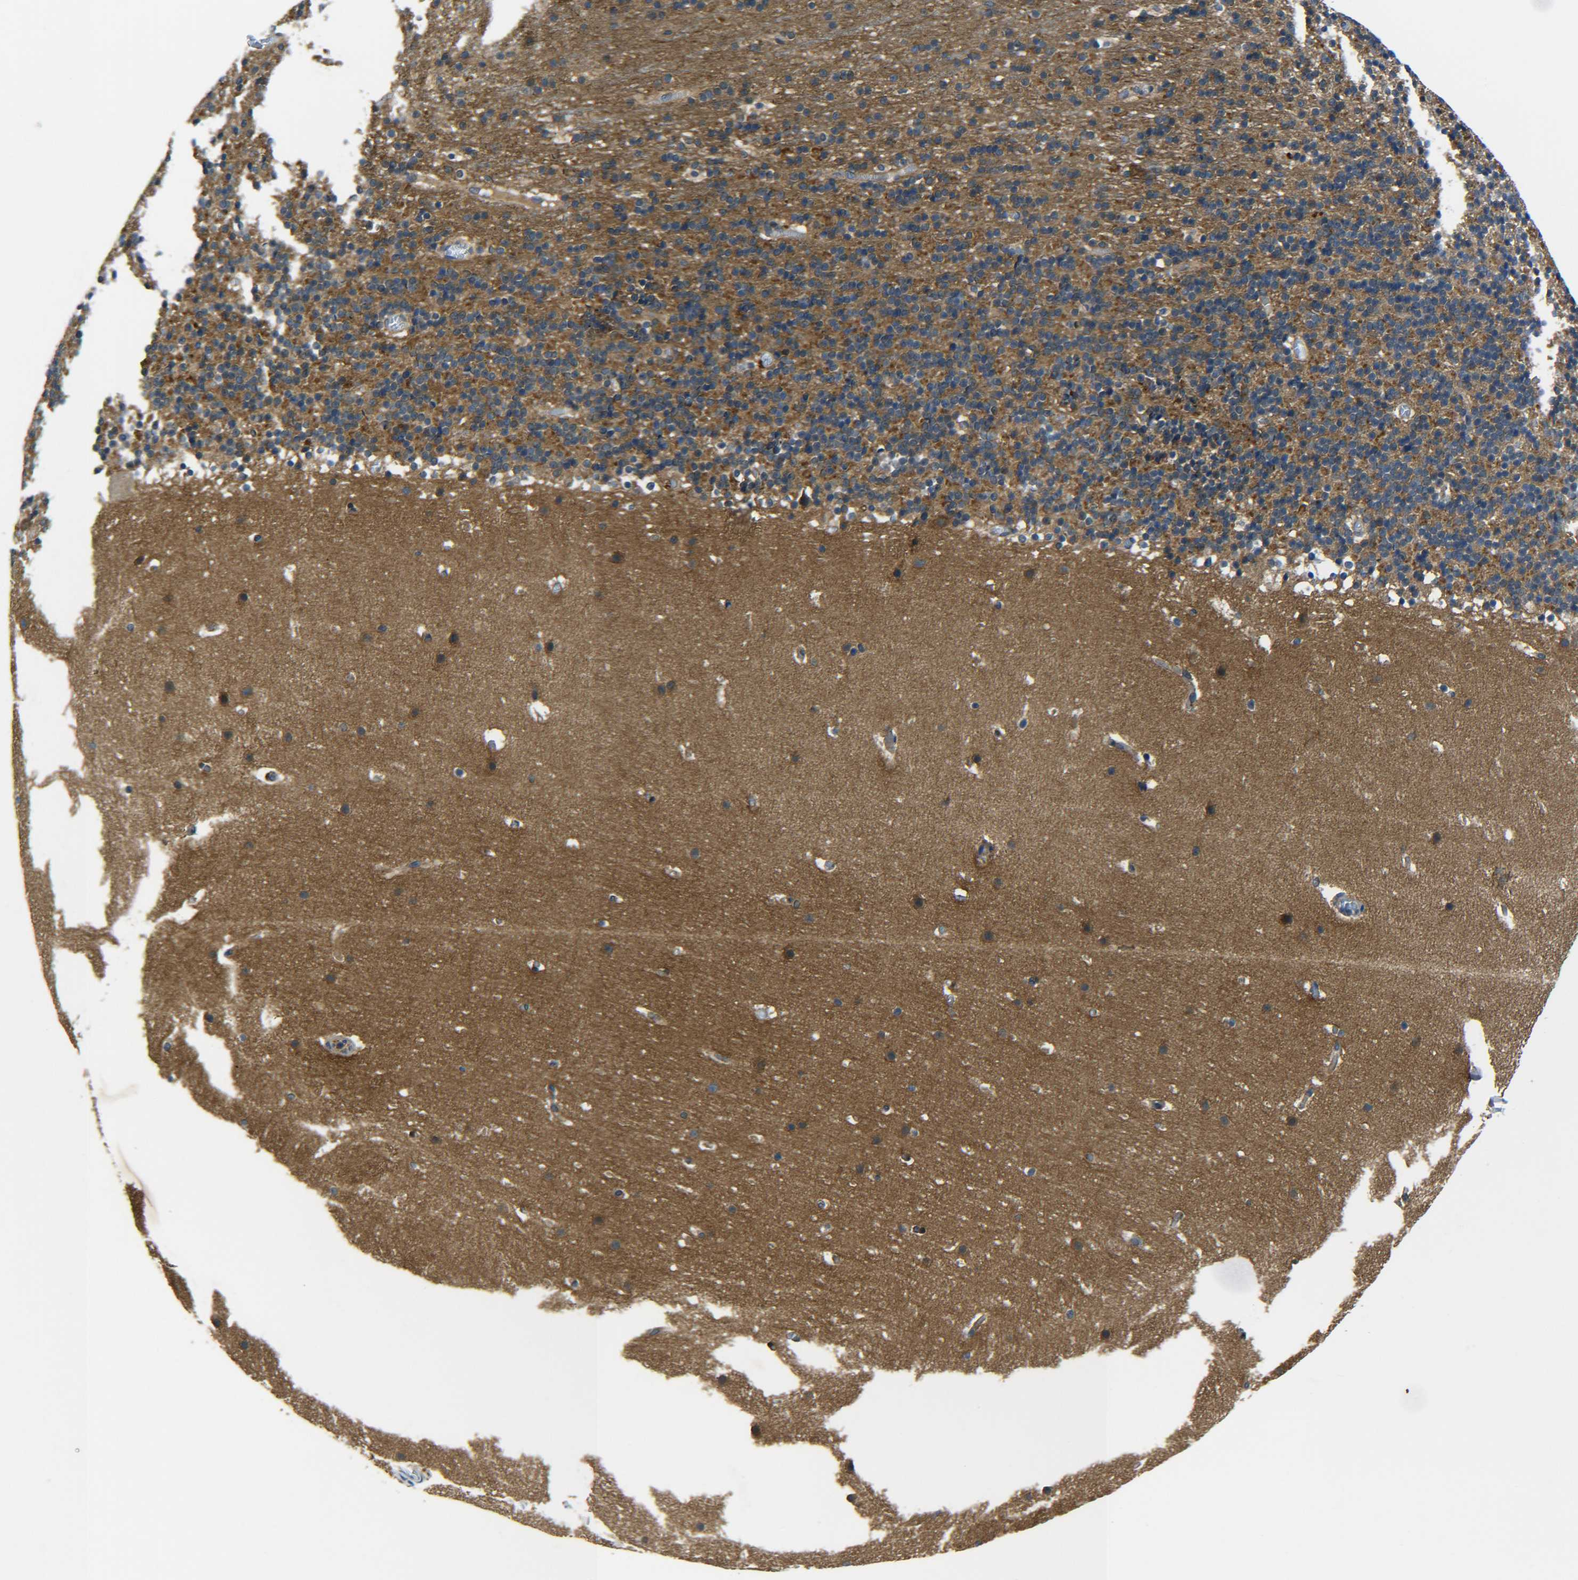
{"staining": {"intensity": "strong", "quantity": ">75%", "location": "cytoplasmic/membranous"}, "tissue": "cerebellum", "cell_type": "Cells in granular layer", "image_type": "normal", "snomed": [{"axis": "morphology", "description": "Normal tissue, NOS"}, {"axis": "topography", "description": "Cerebellum"}], "caption": "Immunohistochemistry (IHC) staining of benign cerebellum, which exhibits high levels of strong cytoplasmic/membranous expression in approximately >75% of cells in granular layer indicating strong cytoplasmic/membranous protein expression. The staining was performed using DAB (3,3'-diaminobenzidine) (brown) for protein detection and nuclei were counterstained in hematoxylin (blue).", "gene": "PREB", "patient": {"sex": "male", "age": 45}}